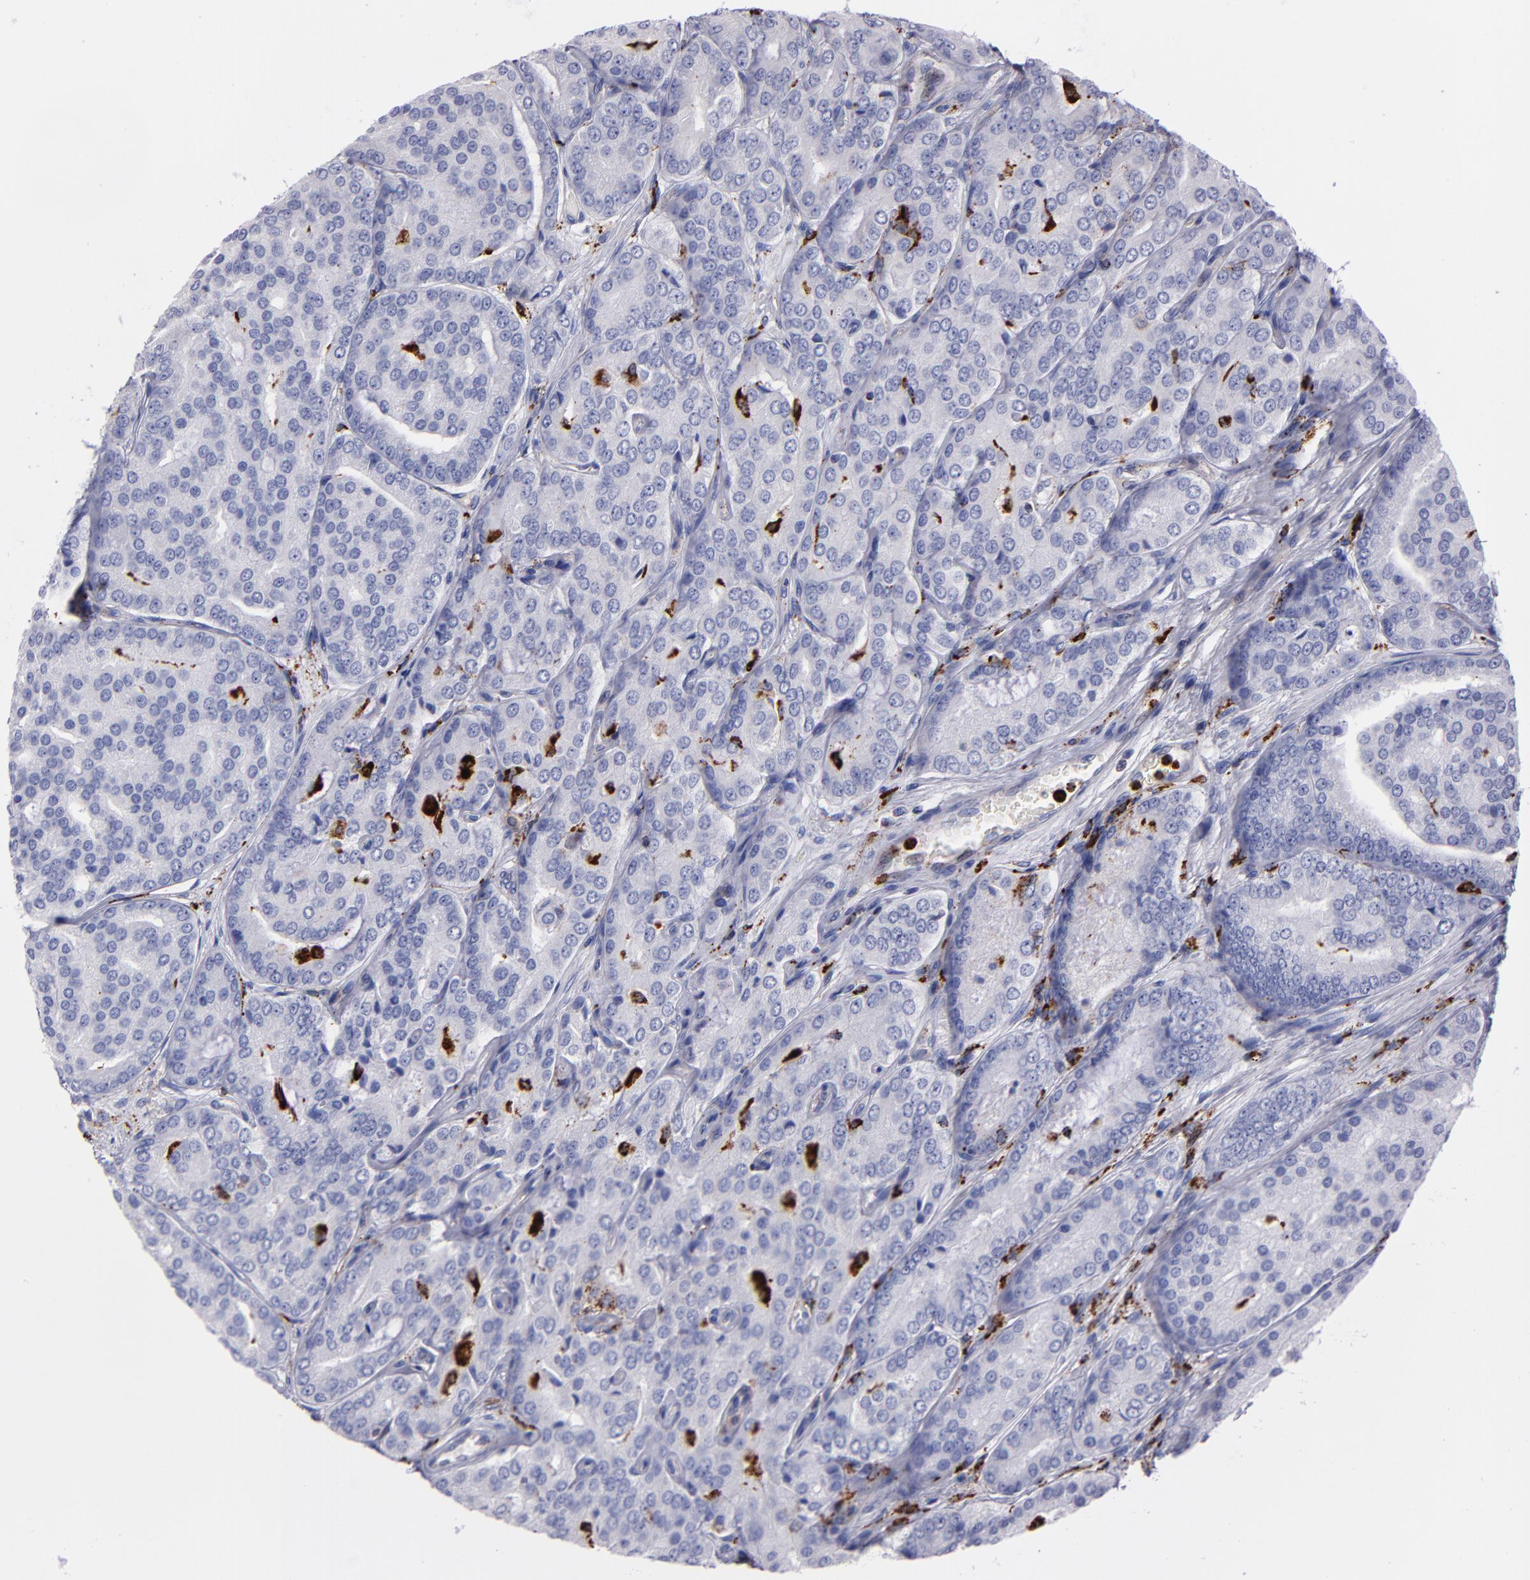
{"staining": {"intensity": "negative", "quantity": "none", "location": "none"}, "tissue": "prostate cancer", "cell_type": "Tumor cells", "image_type": "cancer", "snomed": [{"axis": "morphology", "description": "Adenocarcinoma, High grade"}, {"axis": "topography", "description": "Prostate"}], "caption": "IHC of human prostate high-grade adenocarcinoma displays no positivity in tumor cells.", "gene": "CTSS", "patient": {"sex": "male", "age": 64}}